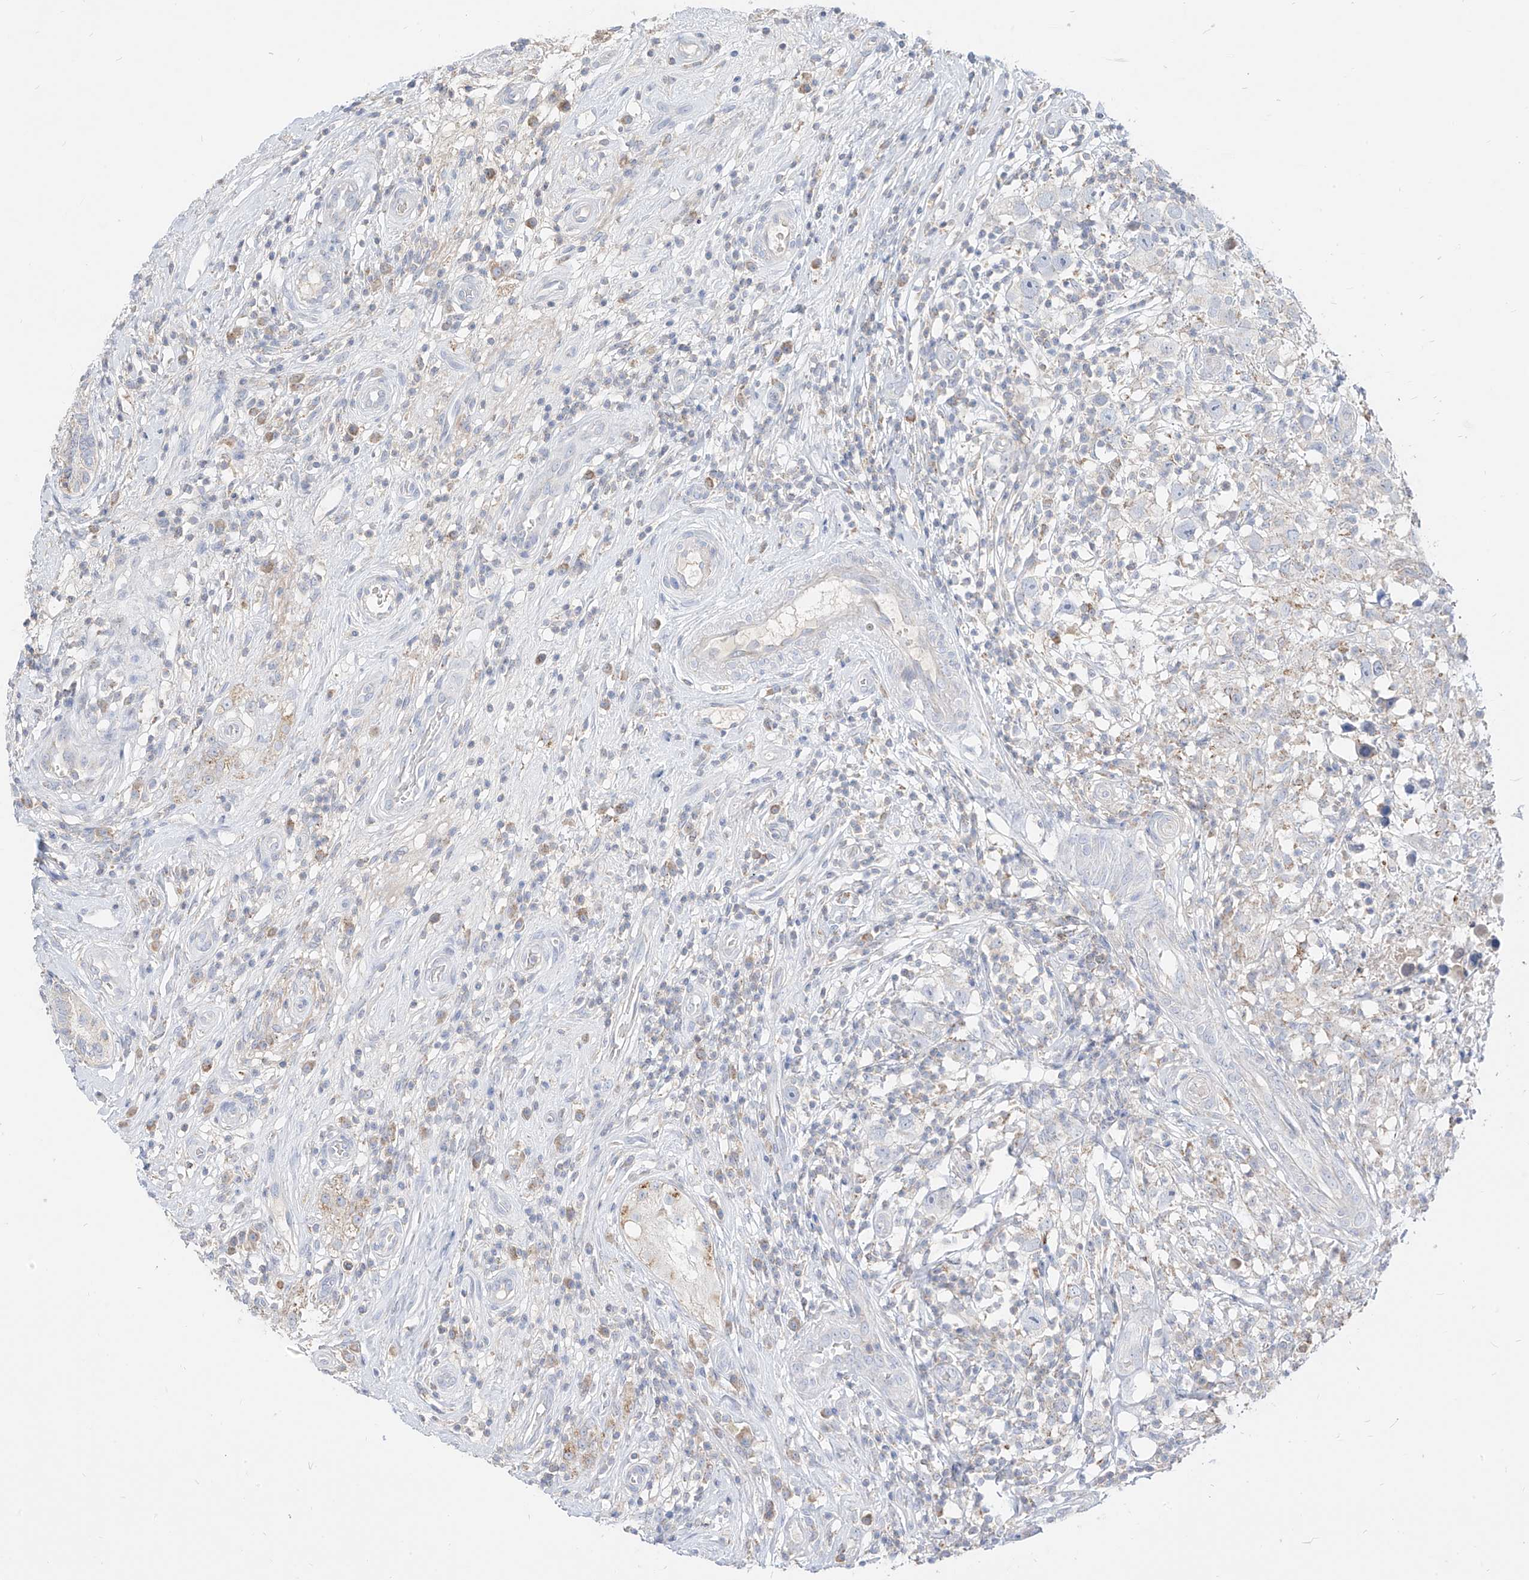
{"staining": {"intensity": "weak", "quantity": "<25%", "location": "cytoplasmic/membranous"}, "tissue": "testis cancer", "cell_type": "Tumor cells", "image_type": "cancer", "snomed": [{"axis": "morphology", "description": "Seminoma, NOS"}, {"axis": "topography", "description": "Testis"}], "caption": "High power microscopy micrograph of an immunohistochemistry (IHC) histopathology image of seminoma (testis), revealing no significant expression in tumor cells.", "gene": "RASA2", "patient": {"sex": "male", "age": 49}}